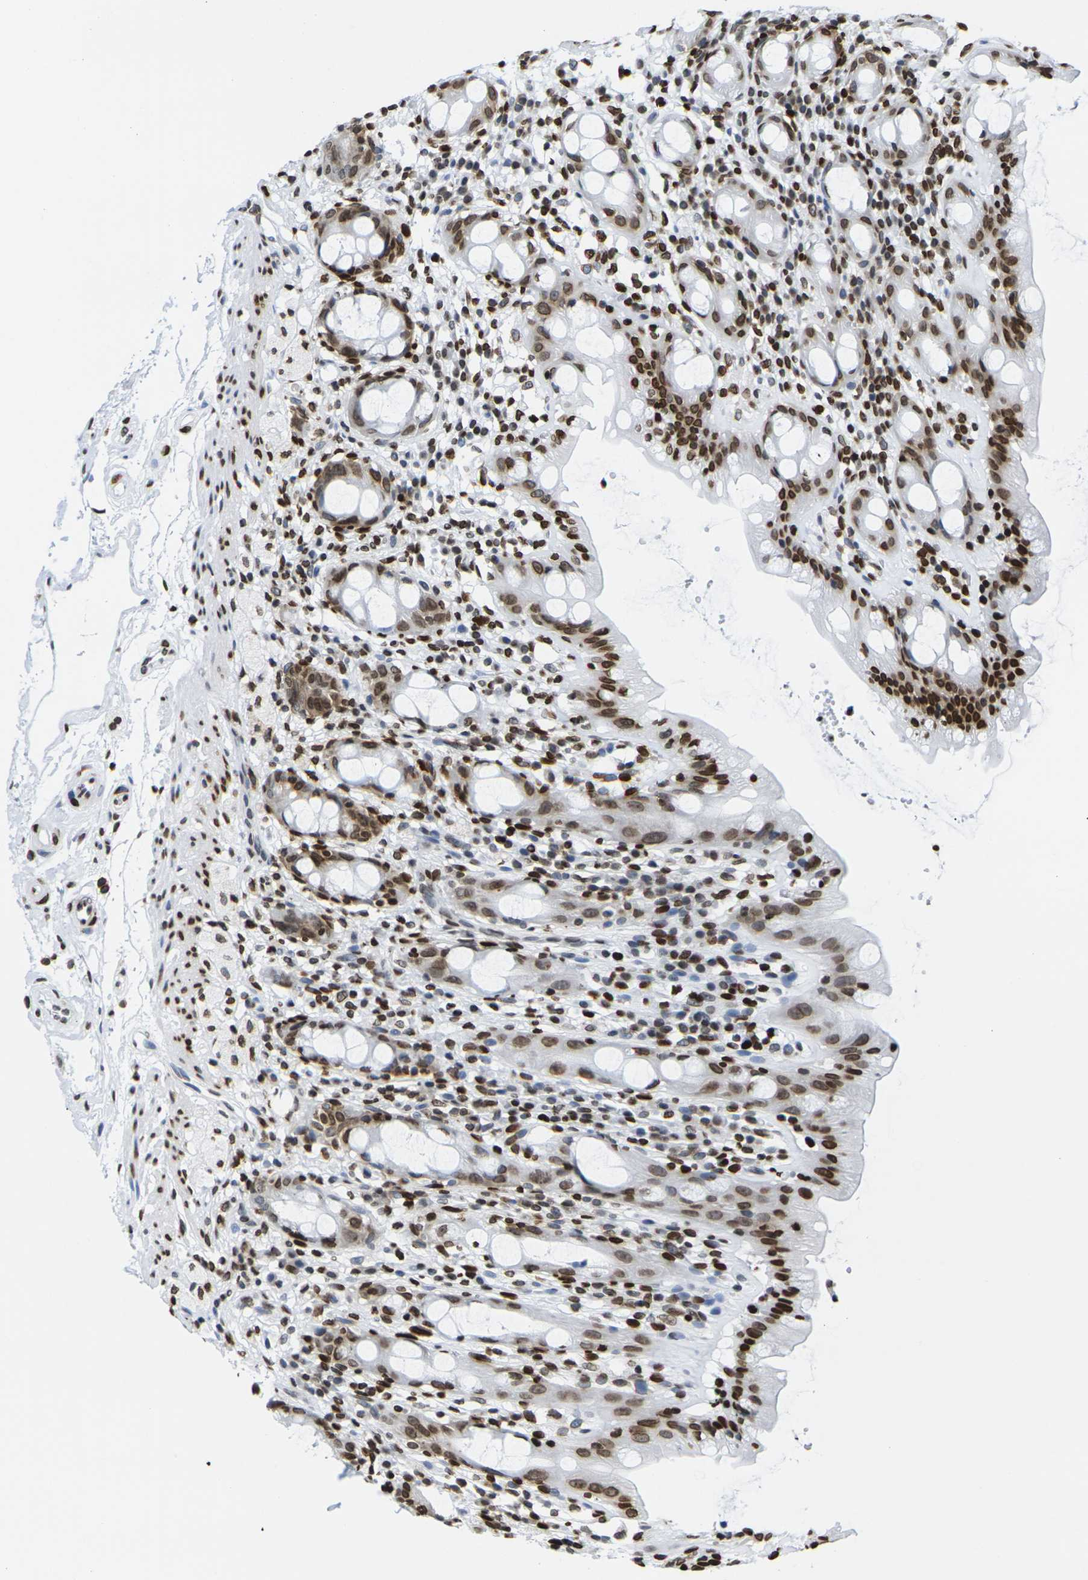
{"staining": {"intensity": "strong", "quantity": ">75%", "location": "nuclear"}, "tissue": "rectum", "cell_type": "Glandular cells", "image_type": "normal", "snomed": [{"axis": "morphology", "description": "Normal tissue, NOS"}, {"axis": "topography", "description": "Rectum"}], "caption": "DAB (3,3'-diaminobenzidine) immunohistochemical staining of unremarkable human rectum displays strong nuclear protein positivity in approximately >75% of glandular cells.", "gene": "H2AC21", "patient": {"sex": "male", "age": 44}}